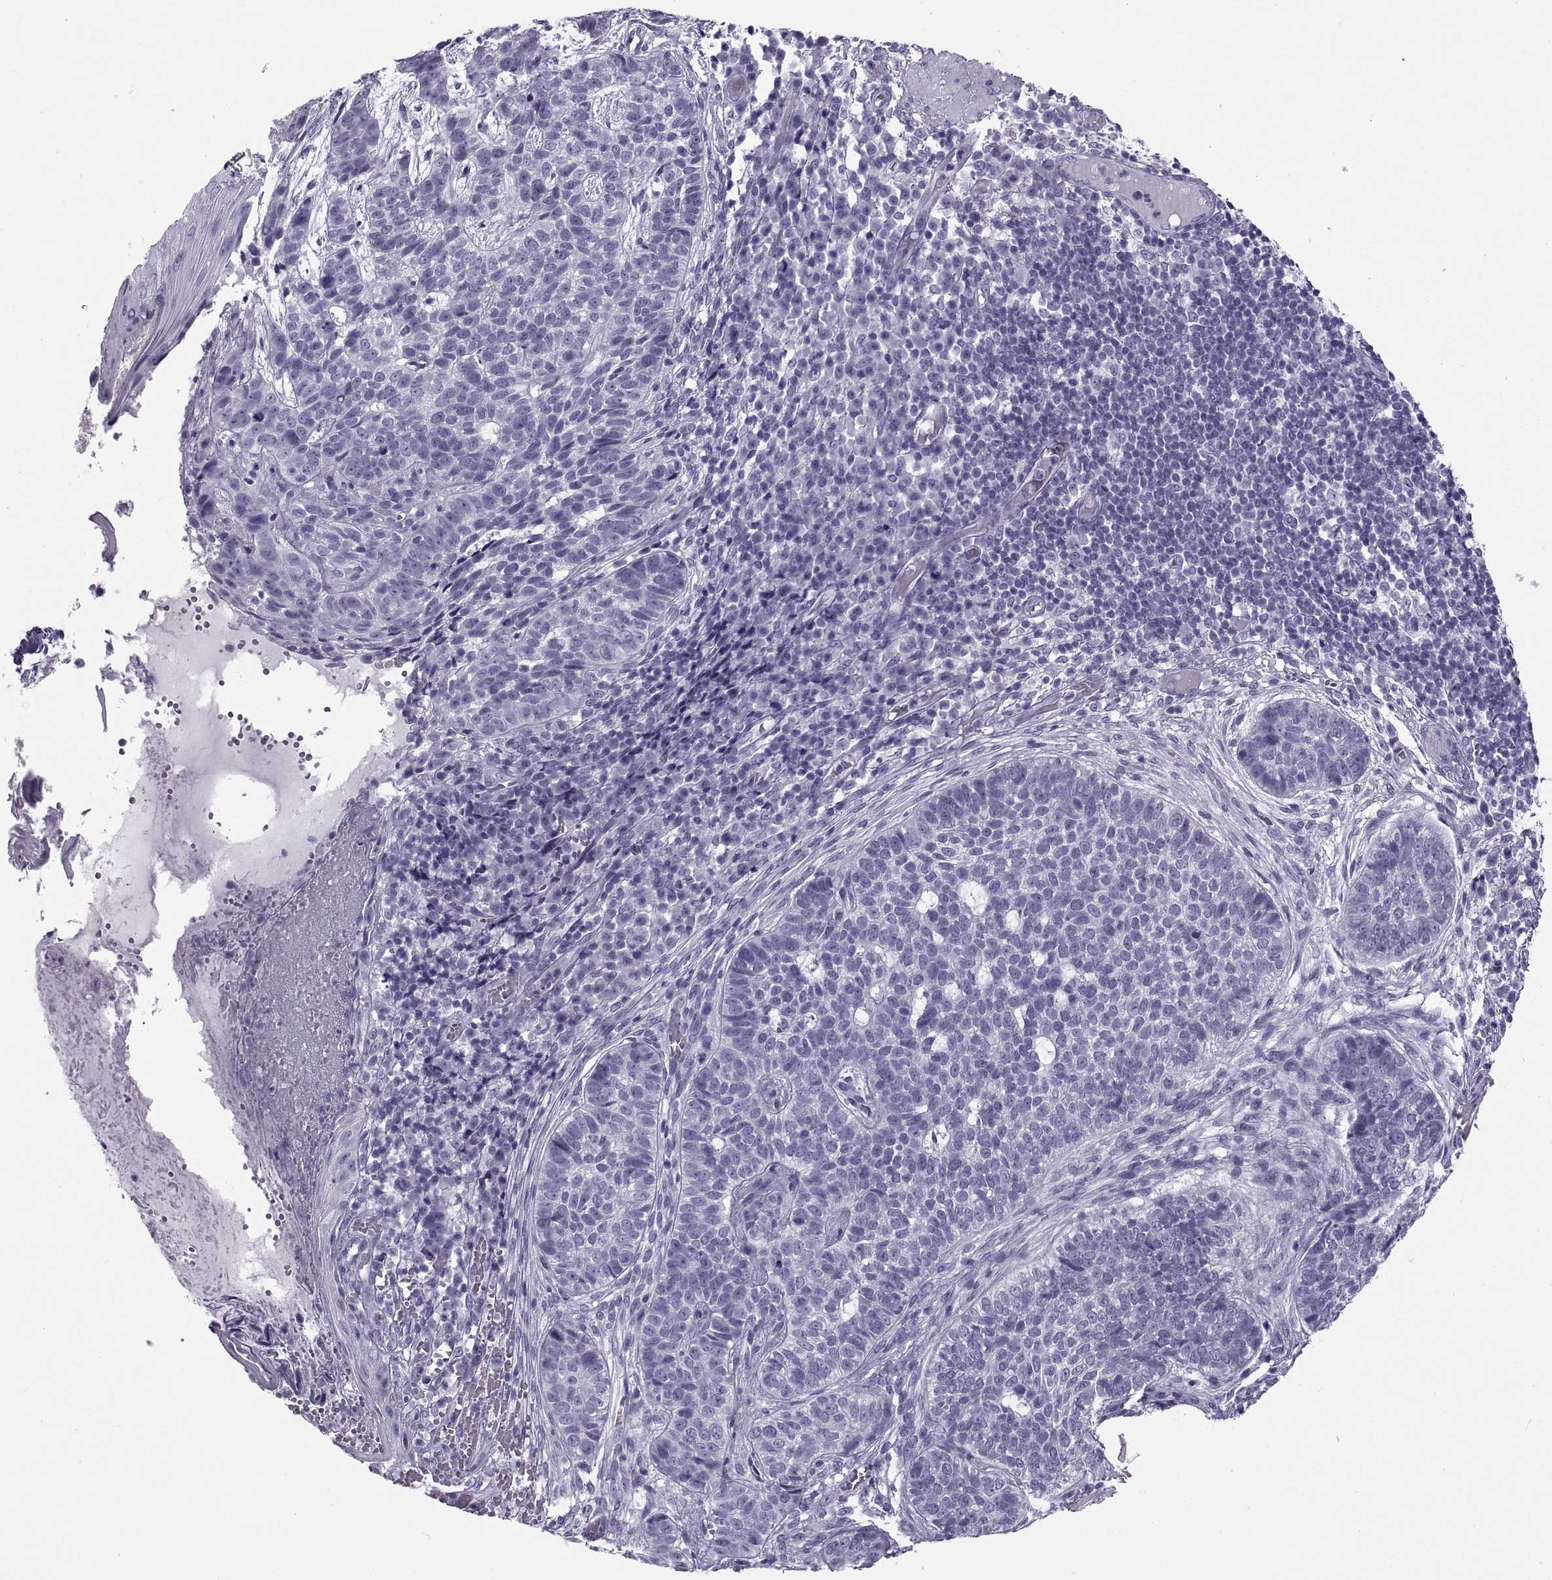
{"staining": {"intensity": "negative", "quantity": "none", "location": "none"}, "tissue": "skin cancer", "cell_type": "Tumor cells", "image_type": "cancer", "snomed": [{"axis": "morphology", "description": "Basal cell carcinoma"}, {"axis": "topography", "description": "Skin"}], "caption": "A micrograph of human skin basal cell carcinoma is negative for staining in tumor cells.", "gene": "RLBP1", "patient": {"sex": "female", "age": 69}}